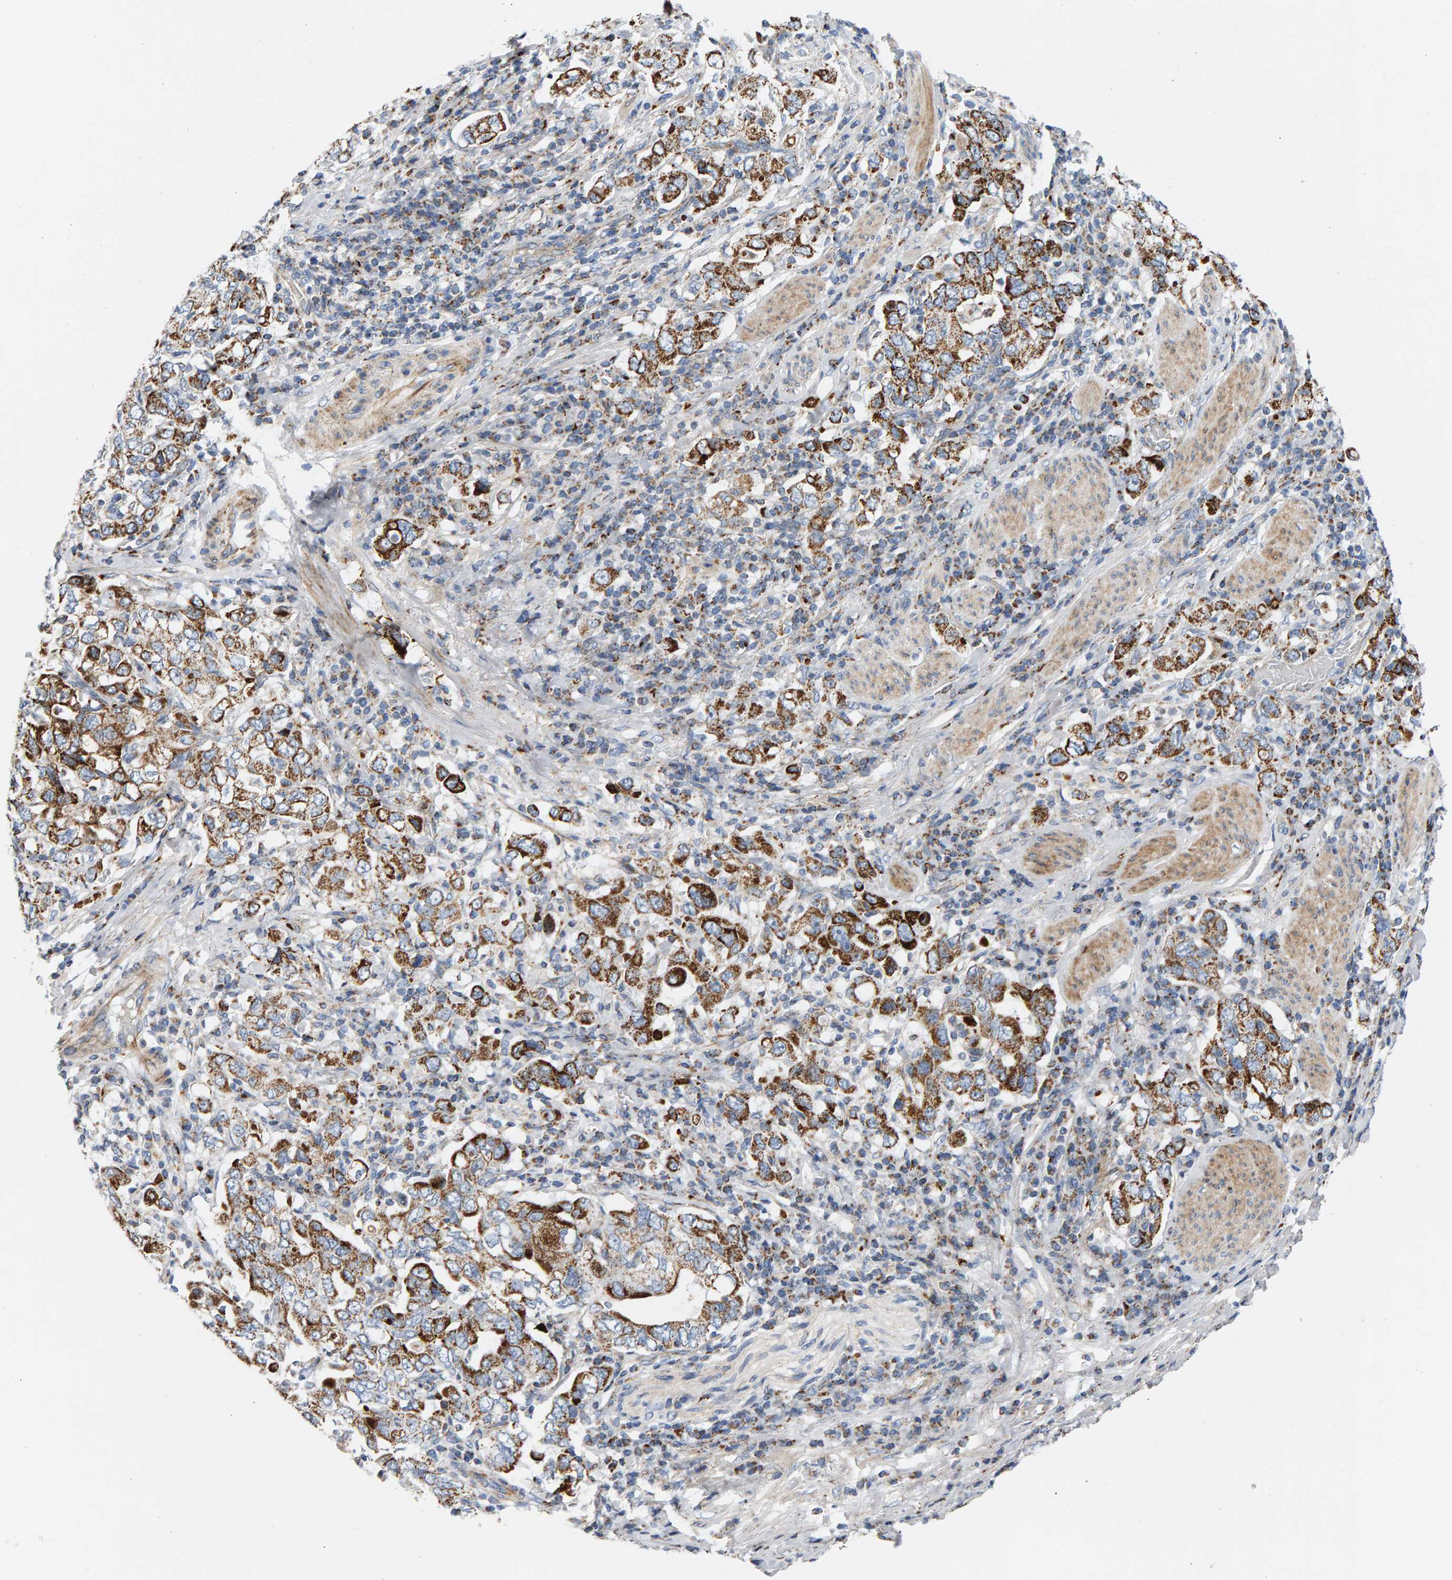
{"staining": {"intensity": "strong", "quantity": ">75%", "location": "cytoplasmic/membranous"}, "tissue": "stomach cancer", "cell_type": "Tumor cells", "image_type": "cancer", "snomed": [{"axis": "morphology", "description": "Adenocarcinoma, NOS"}, {"axis": "topography", "description": "Stomach, upper"}], "caption": "Protein staining of stomach cancer tissue exhibits strong cytoplasmic/membranous positivity in about >75% of tumor cells.", "gene": "GGTA1", "patient": {"sex": "male", "age": 62}}